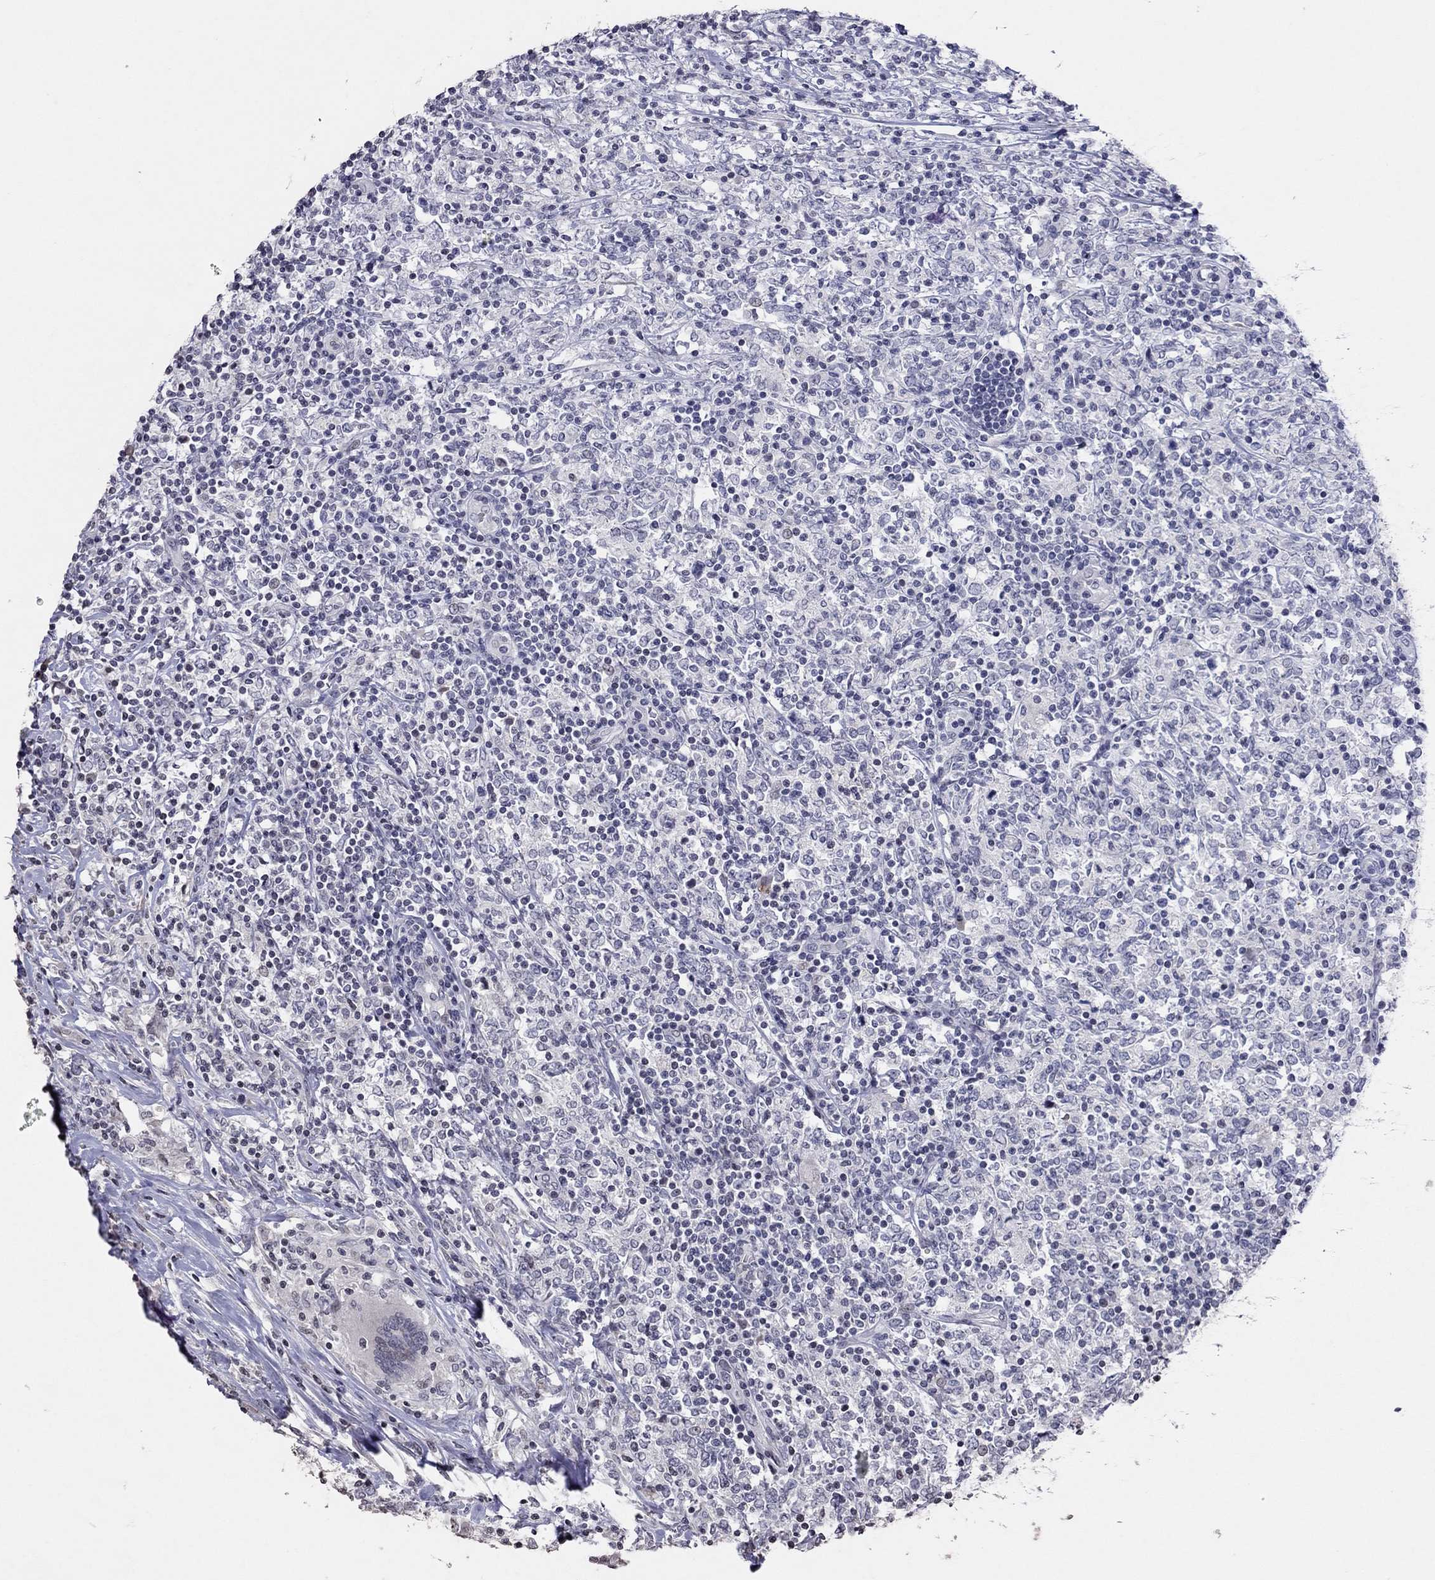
{"staining": {"intensity": "negative", "quantity": "none", "location": "none"}, "tissue": "lymphoma", "cell_type": "Tumor cells", "image_type": "cancer", "snomed": [{"axis": "morphology", "description": "Malignant lymphoma, non-Hodgkin's type, High grade"}, {"axis": "topography", "description": "Lymph node"}], "caption": "Lymphoma stained for a protein using immunohistochemistry reveals no positivity tumor cells.", "gene": "TSHB", "patient": {"sex": "female", "age": 84}}